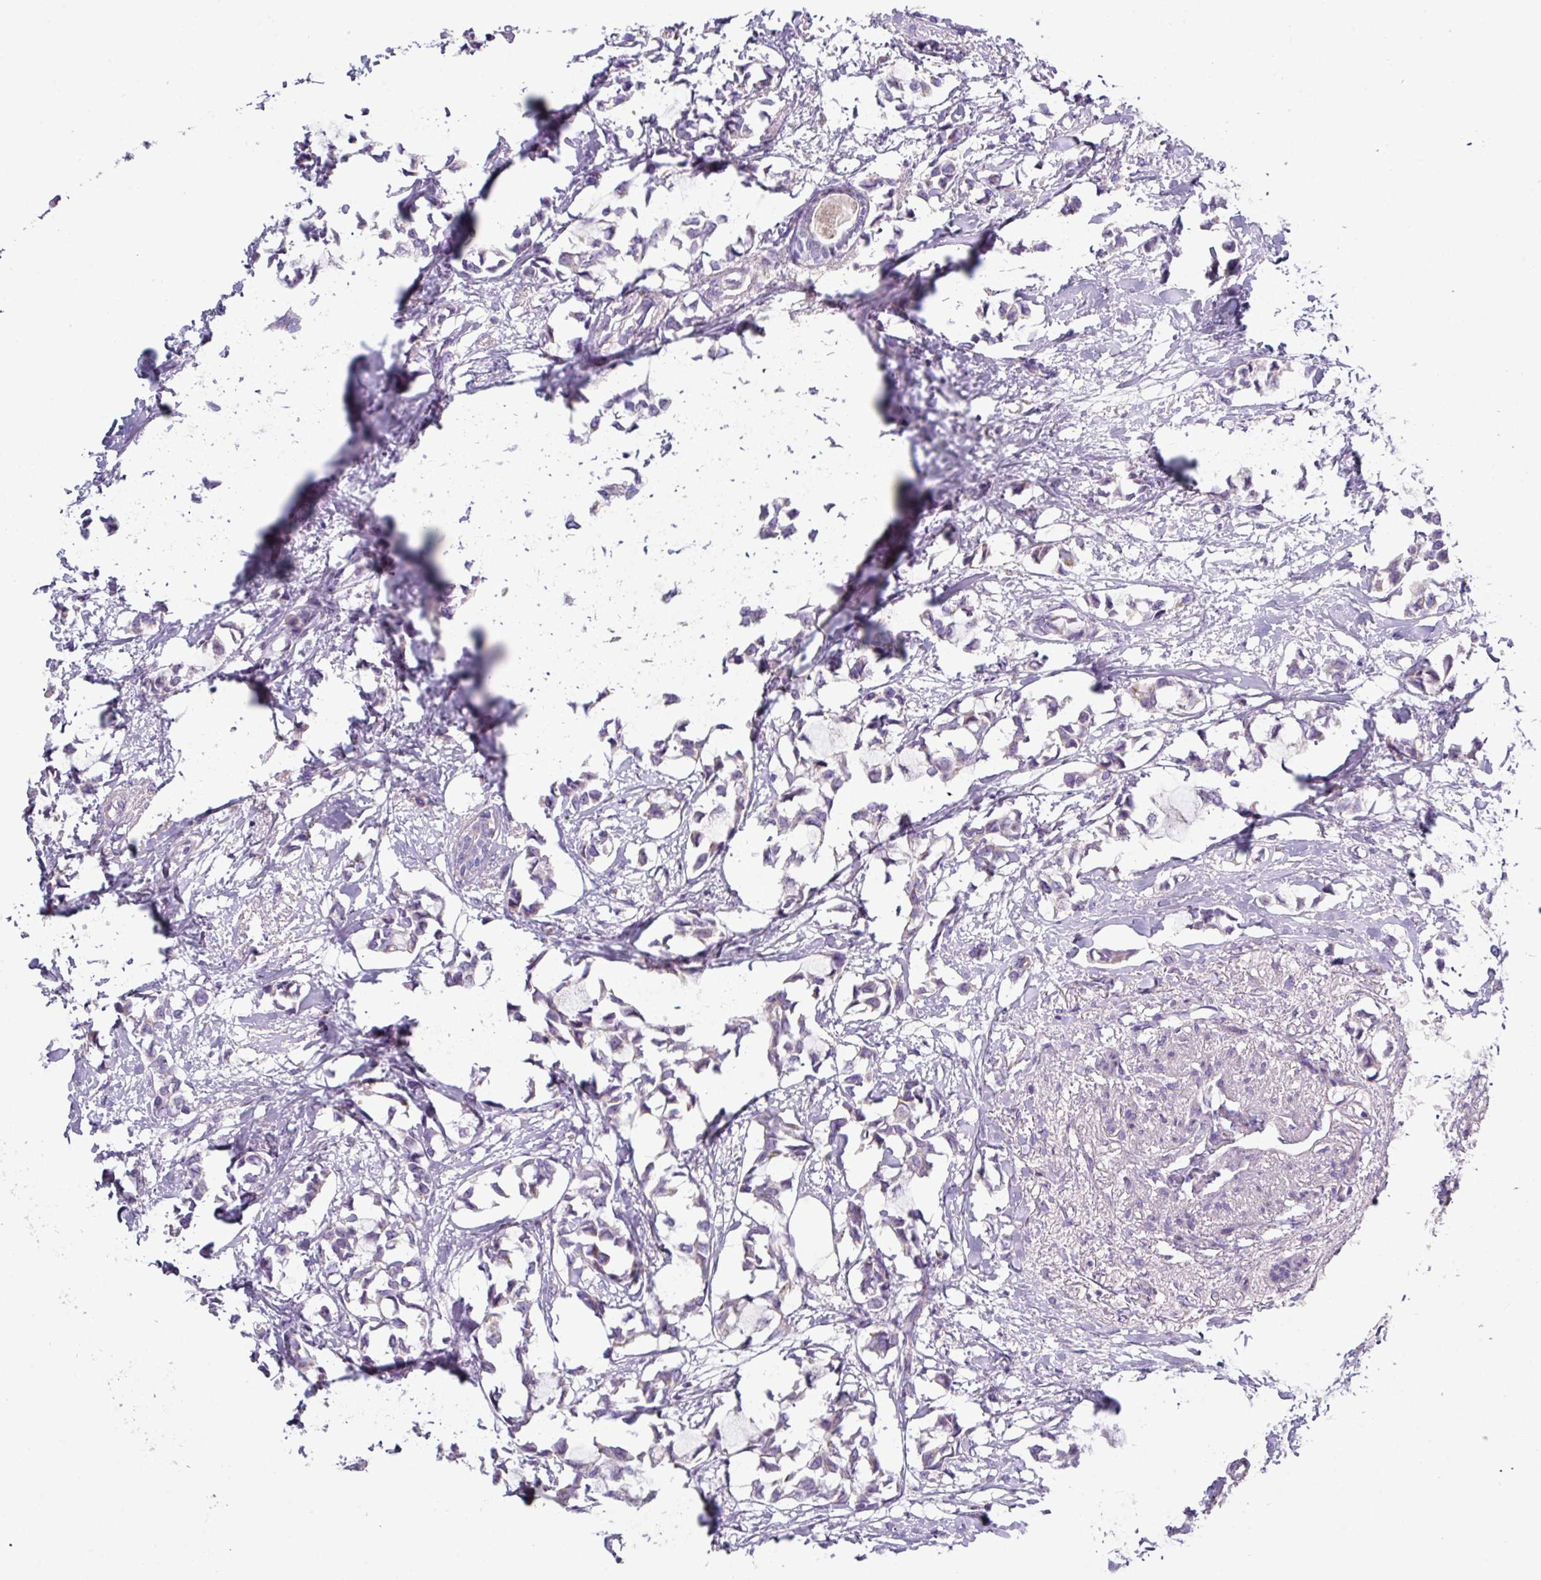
{"staining": {"intensity": "negative", "quantity": "none", "location": "none"}, "tissue": "breast cancer", "cell_type": "Tumor cells", "image_type": "cancer", "snomed": [{"axis": "morphology", "description": "Duct carcinoma"}, {"axis": "topography", "description": "Breast"}], "caption": "A histopathology image of breast cancer stained for a protein demonstrates no brown staining in tumor cells.", "gene": "RGS16", "patient": {"sex": "female", "age": 73}}